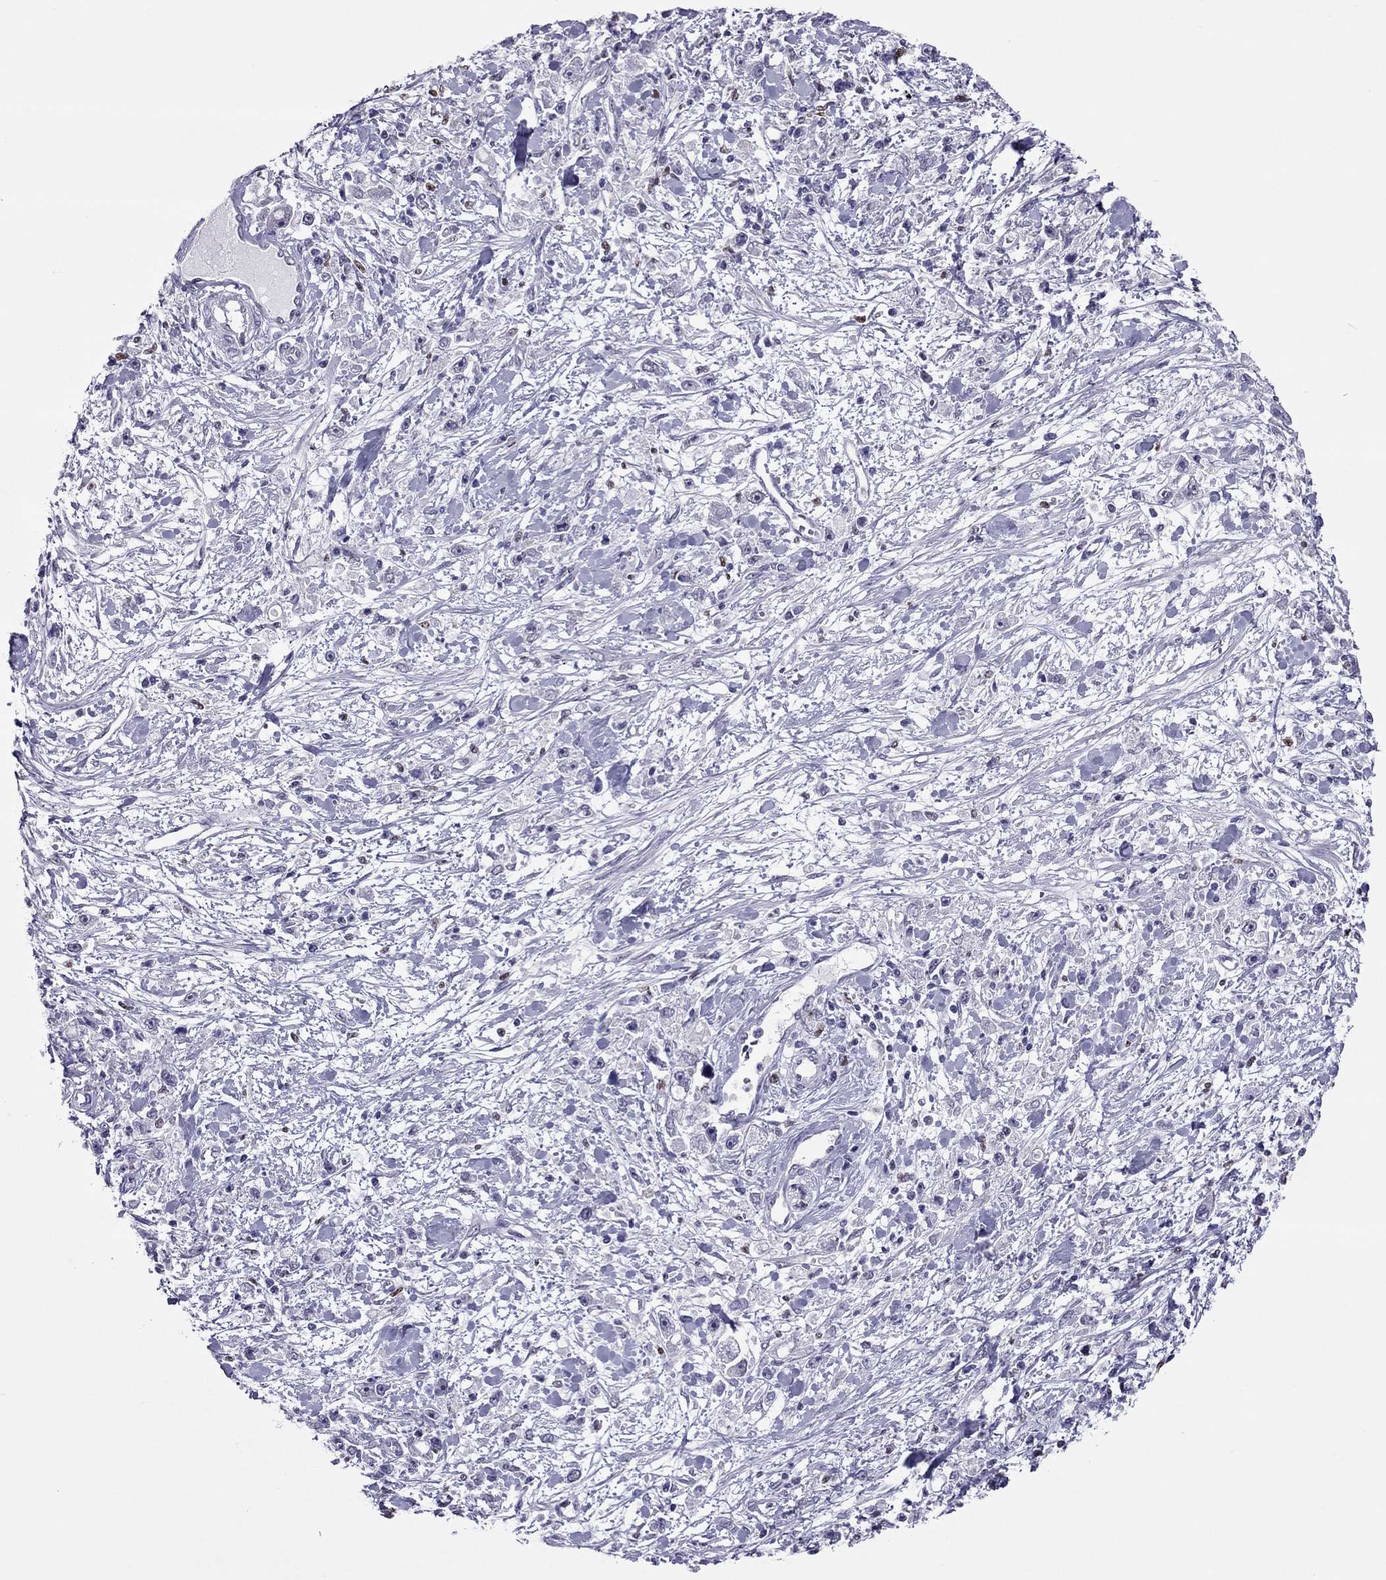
{"staining": {"intensity": "negative", "quantity": "none", "location": "none"}, "tissue": "stomach cancer", "cell_type": "Tumor cells", "image_type": "cancer", "snomed": [{"axis": "morphology", "description": "Adenocarcinoma, NOS"}, {"axis": "topography", "description": "Stomach"}], "caption": "Immunohistochemistry (IHC) micrograph of neoplastic tissue: human stomach adenocarcinoma stained with DAB shows no significant protein expression in tumor cells.", "gene": "SPINT3", "patient": {"sex": "female", "age": 59}}